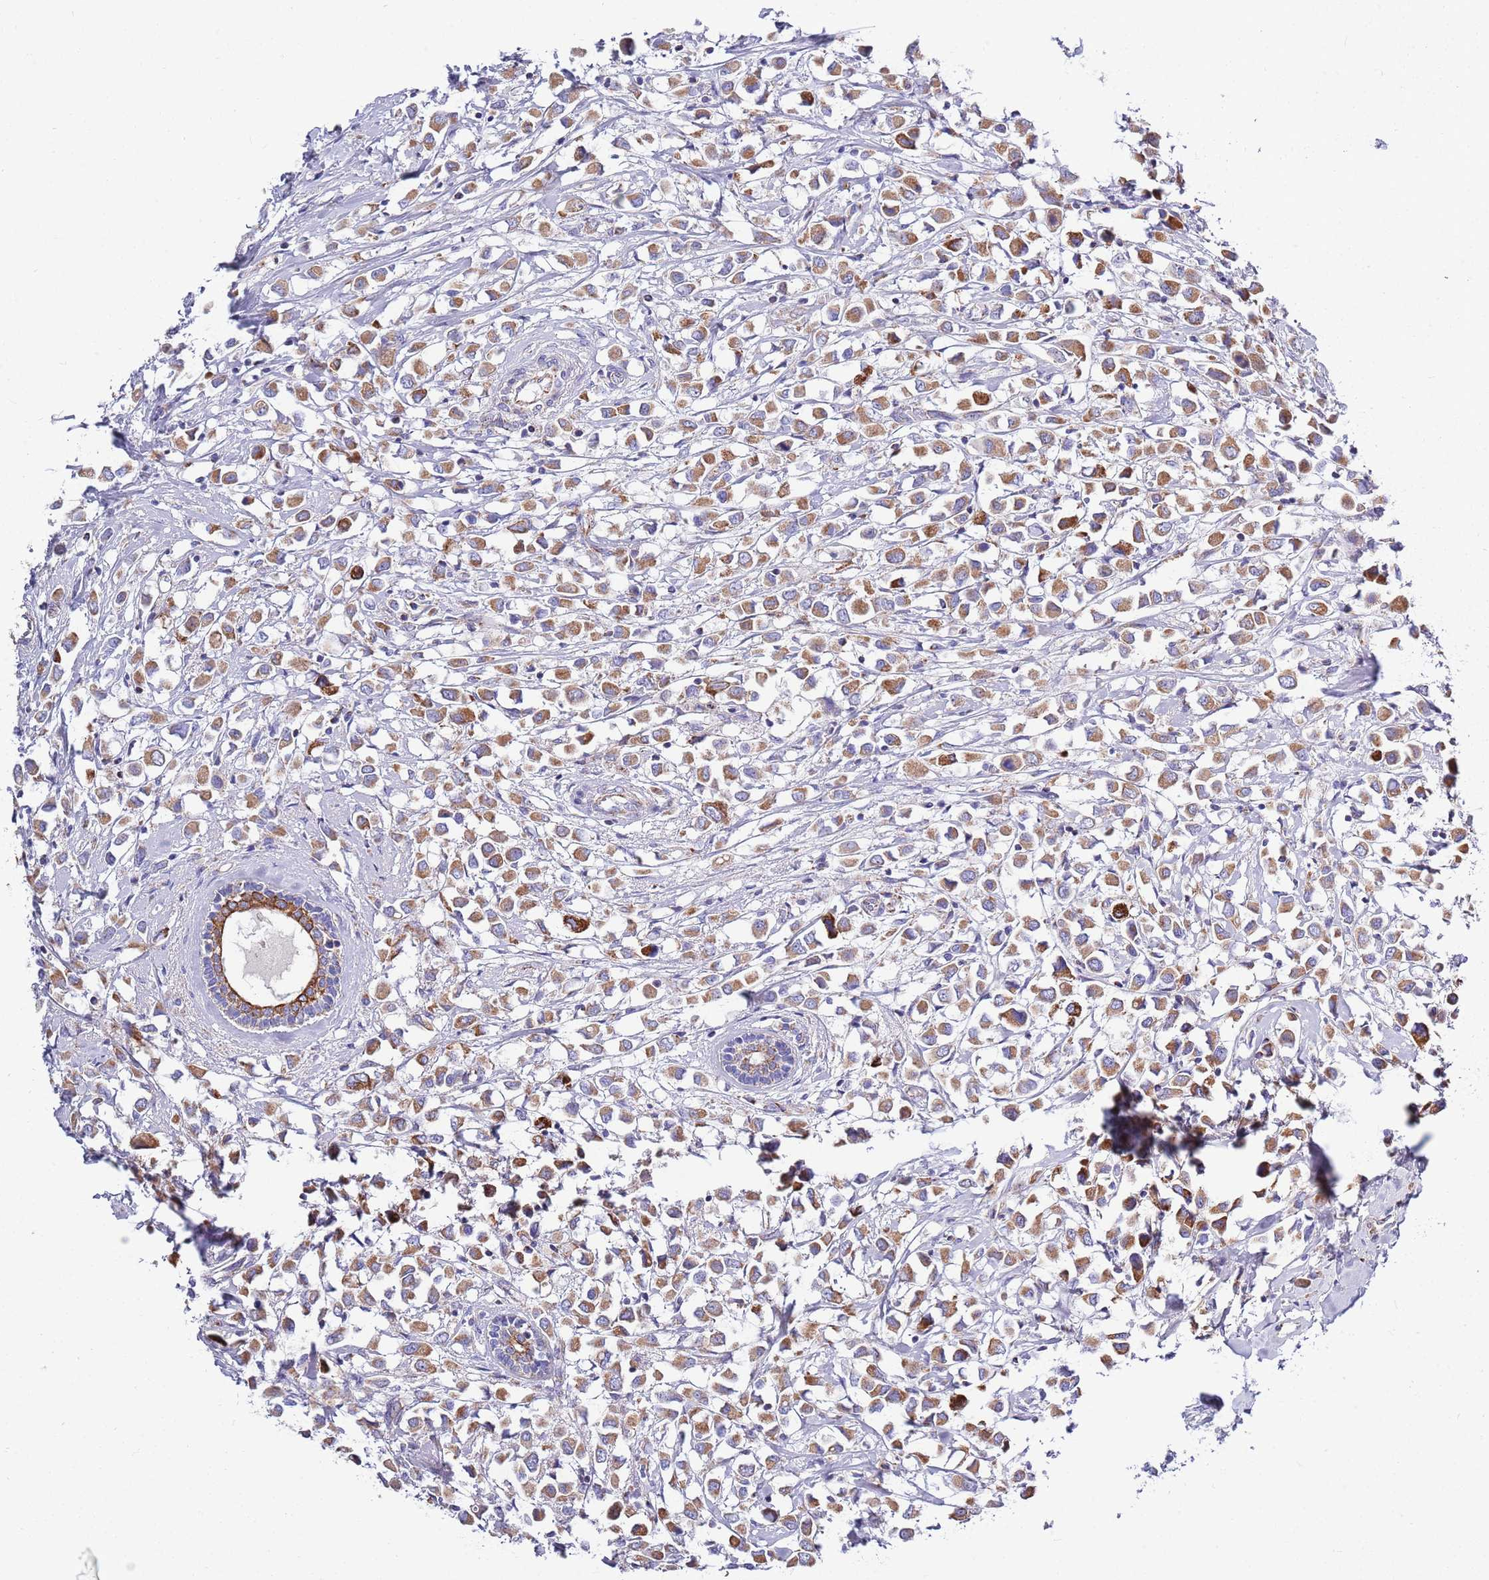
{"staining": {"intensity": "moderate", "quantity": ">75%", "location": "cytoplasmic/membranous"}, "tissue": "breast cancer", "cell_type": "Tumor cells", "image_type": "cancer", "snomed": [{"axis": "morphology", "description": "Duct carcinoma"}, {"axis": "topography", "description": "Breast"}], "caption": "Brown immunohistochemical staining in infiltrating ductal carcinoma (breast) exhibits moderate cytoplasmic/membranous expression in approximately >75% of tumor cells.", "gene": "EMC8", "patient": {"sex": "female", "age": 61}}